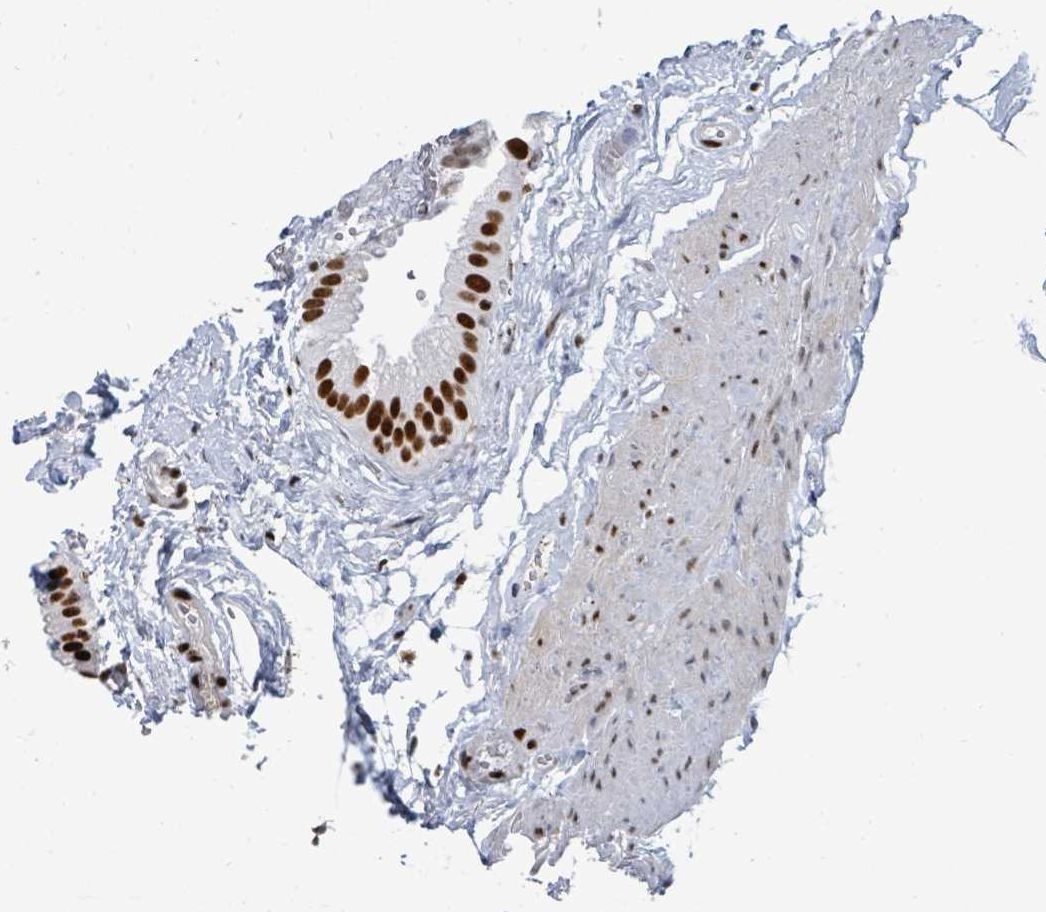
{"staining": {"intensity": "strong", "quantity": "<25%", "location": "nuclear"}, "tissue": "gallbladder", "cell_type": "Glandular cells", "image_type": "normal", "snomed": [{"axis": "morphology", "description": "Normal tissue, NOS"}, {"axis": "topography", "description": "Gallbladder"}], "caption": "Protein expression analysis of normal gallbladder demonstrates strong nuclear positivity in approximately <25% of glandular cells. The staining was performed using DAB to visualize the protein expression in brown, while the nuclei were stained in blue with hematoxylin (Magnification: 20x).", "gene": "SUMO2", "patient": {"sex": "female", "age": 61}}